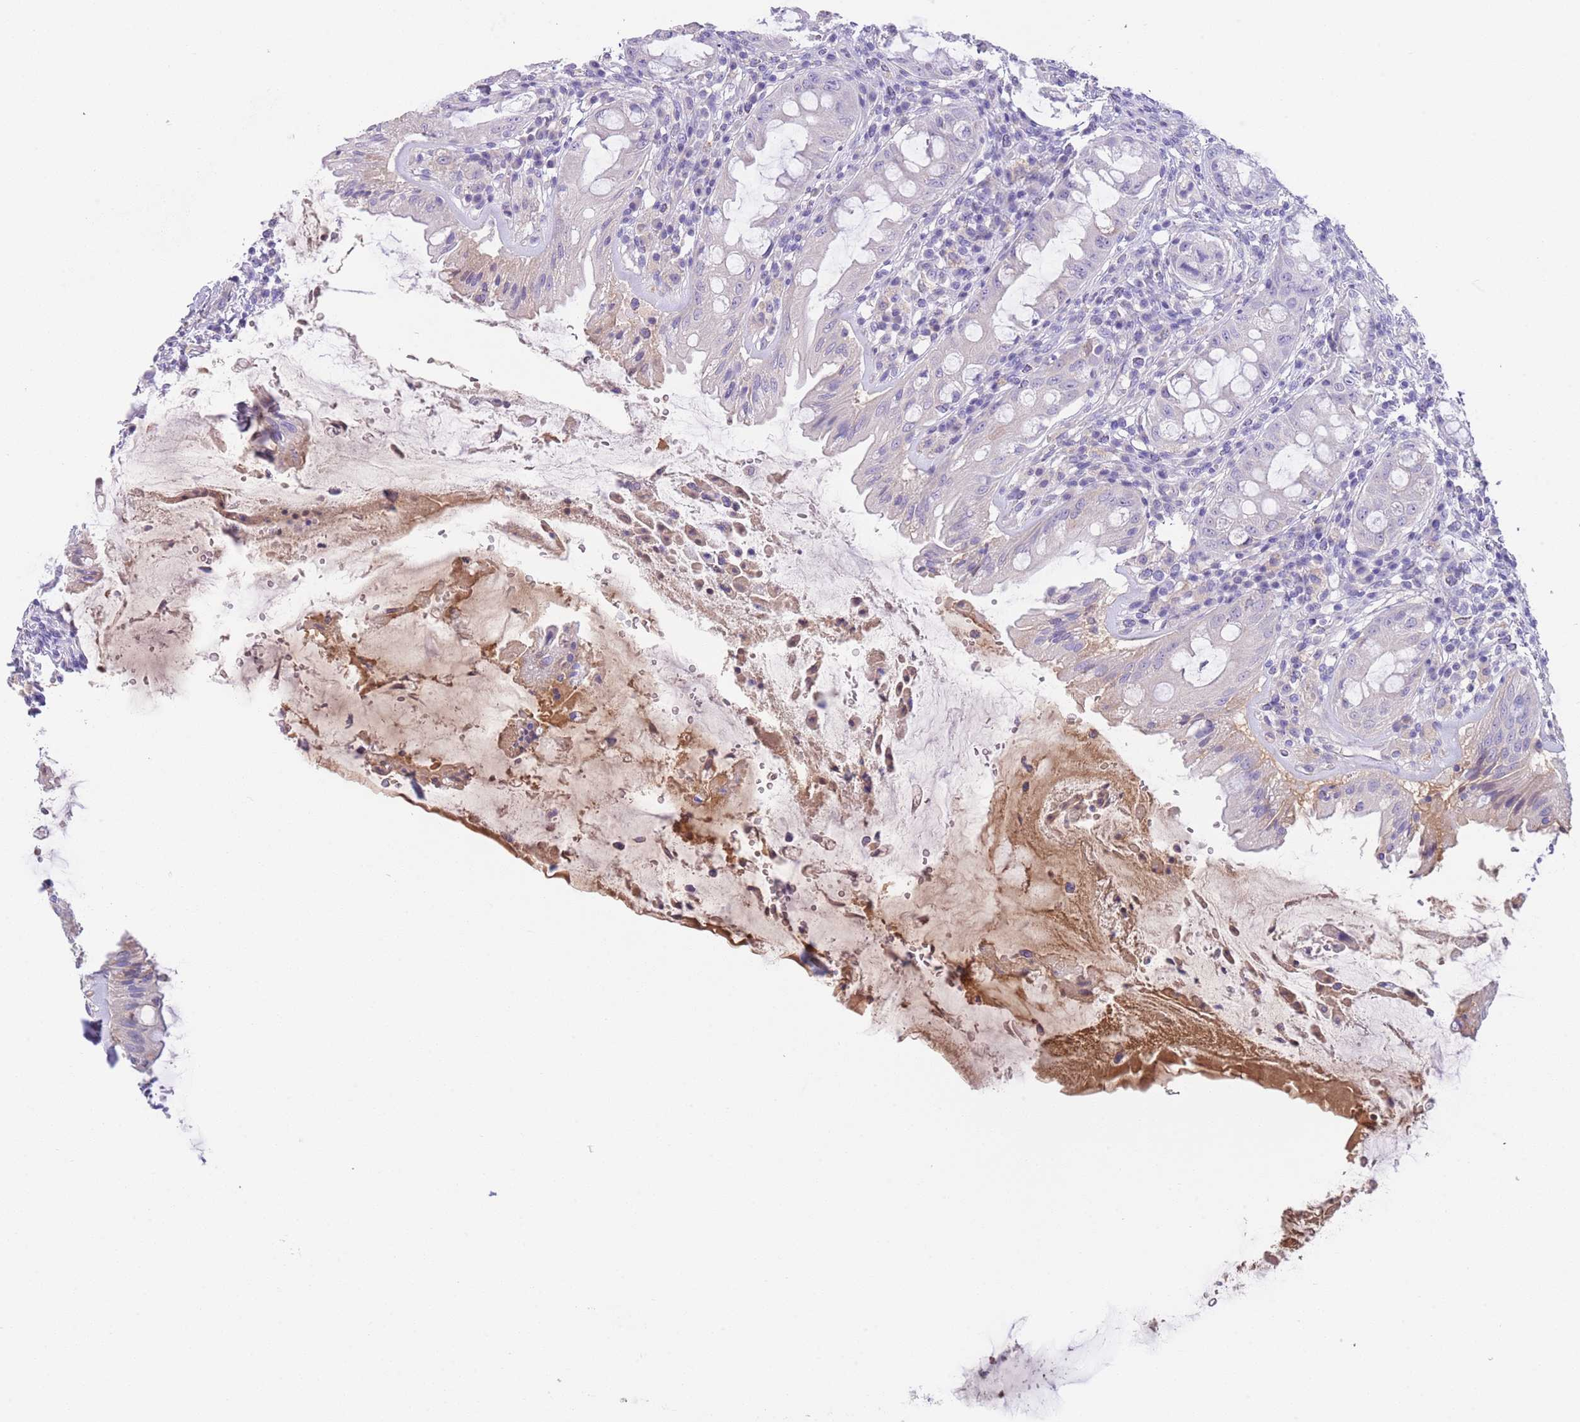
{"staining": {"intensity": "negative", "quantity": "none", "location": "none"}, "tissue": "rectum", "cell_type": "Glandular cells", "image_type": "normal", "snomed": [{"axis": "morphology", "description": "Normal tissue, NOS"}, {"axis": "topography", "description": "Rectum"}], "caption": "An IHC photomicrograph of normal rectum is shown. There is no staining in glandular cells of rectum. (DAB (3,3'-diaminobenzidine) immunohistochemistry (IHC) visualized using brightfield microscopy, high magnification).", "gene": "IGFL4", "patient": {"sex": "female", "age": 57}}